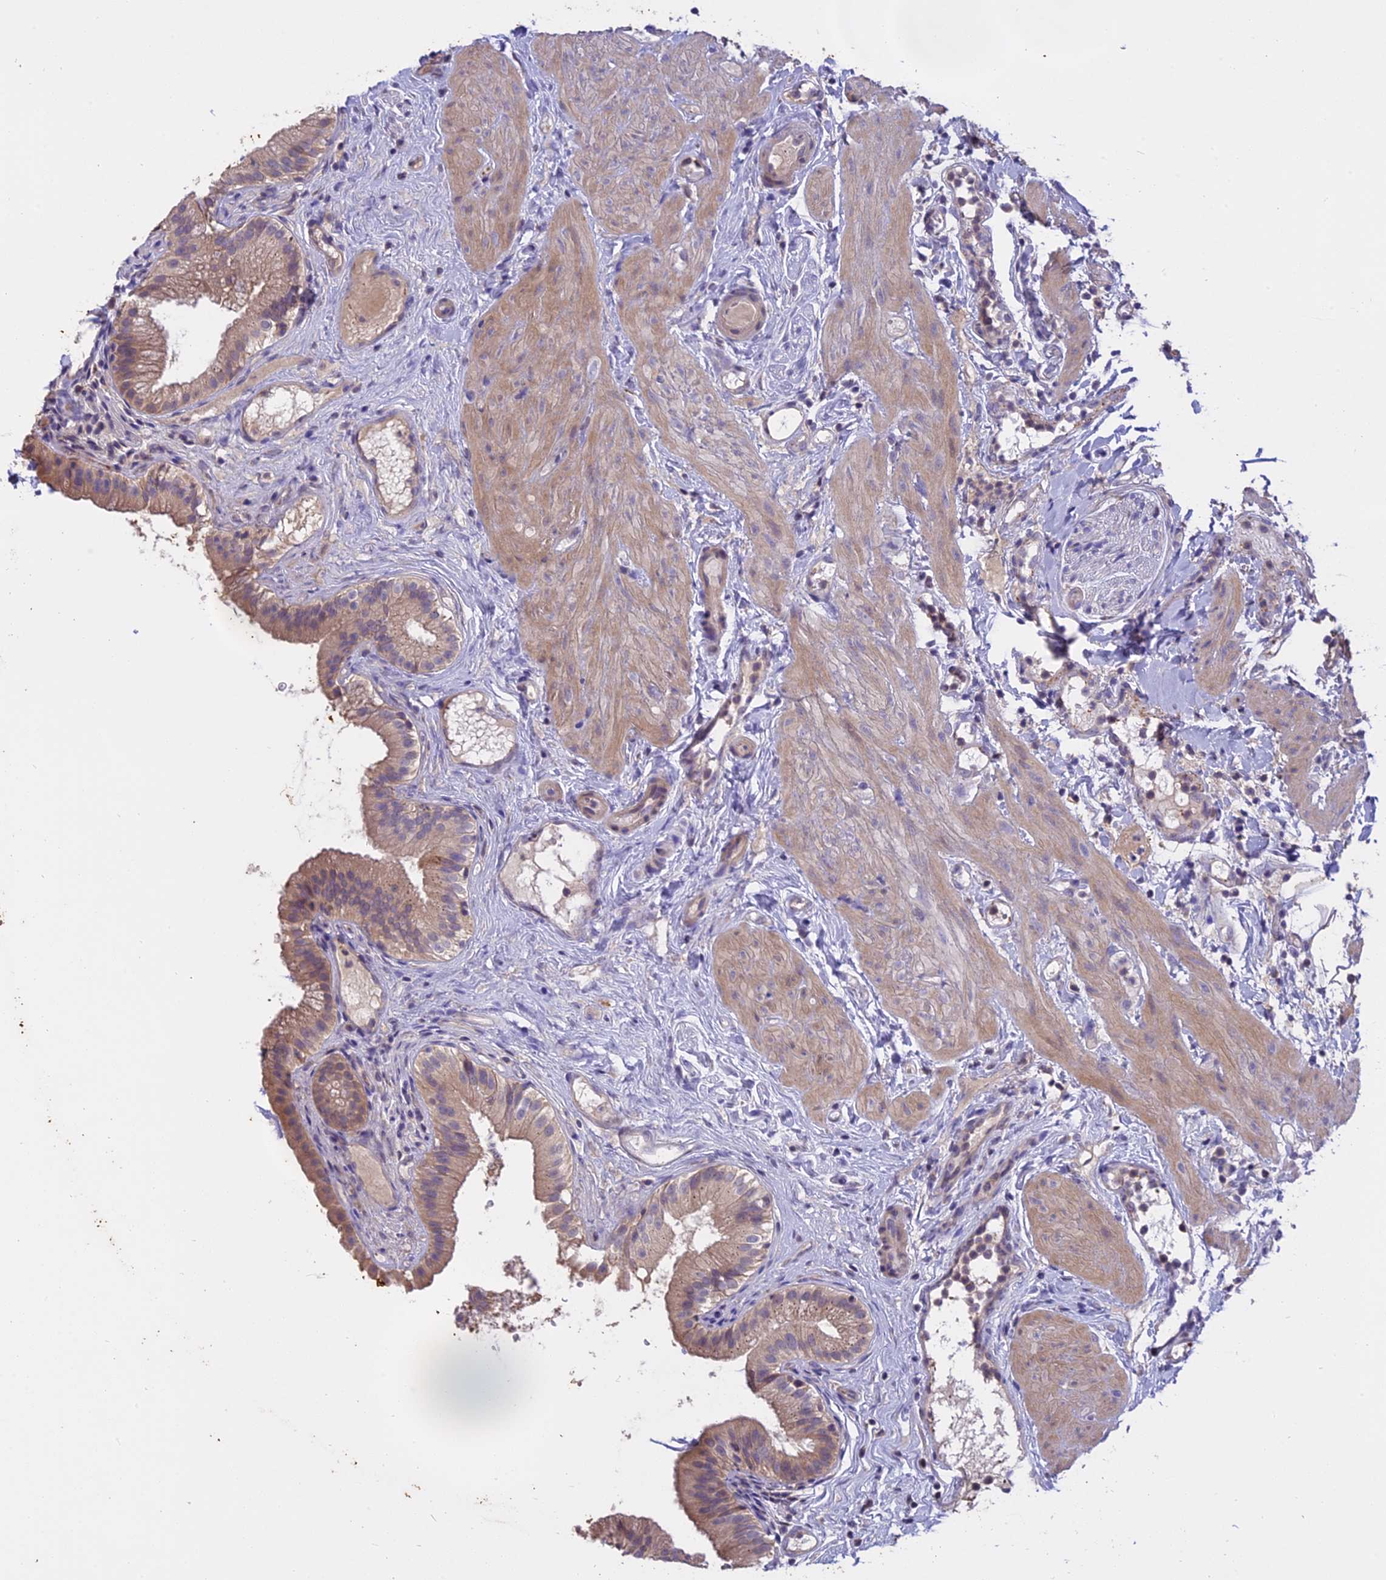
{"staining": {"intensity": "moderate", "quantity": ">75%", "location": "cytoplasmic/membranous"}, "tissue": "gallbladder", "cell_type": "Glandular cells", "image_type": "normal", "snomed": [{"axis": "morphology", "description": "Normal tissue, NOS"}, {"axis": "topography", "description": "Gallbladder"}], "caption": "A high-resolution micrograph shows immunohistochemistry (IHC) staining of normal gallbladder, which exhibits moderate cytoplasmic/membranous staining in about >75% of glandular cells. The staining was performed using DAB, with brown indicating positive protein expression. Nuclei are stained blue with hematoxylin.", "gene": "MEMO1", "patient": {"sex": "female", "age": 26}}